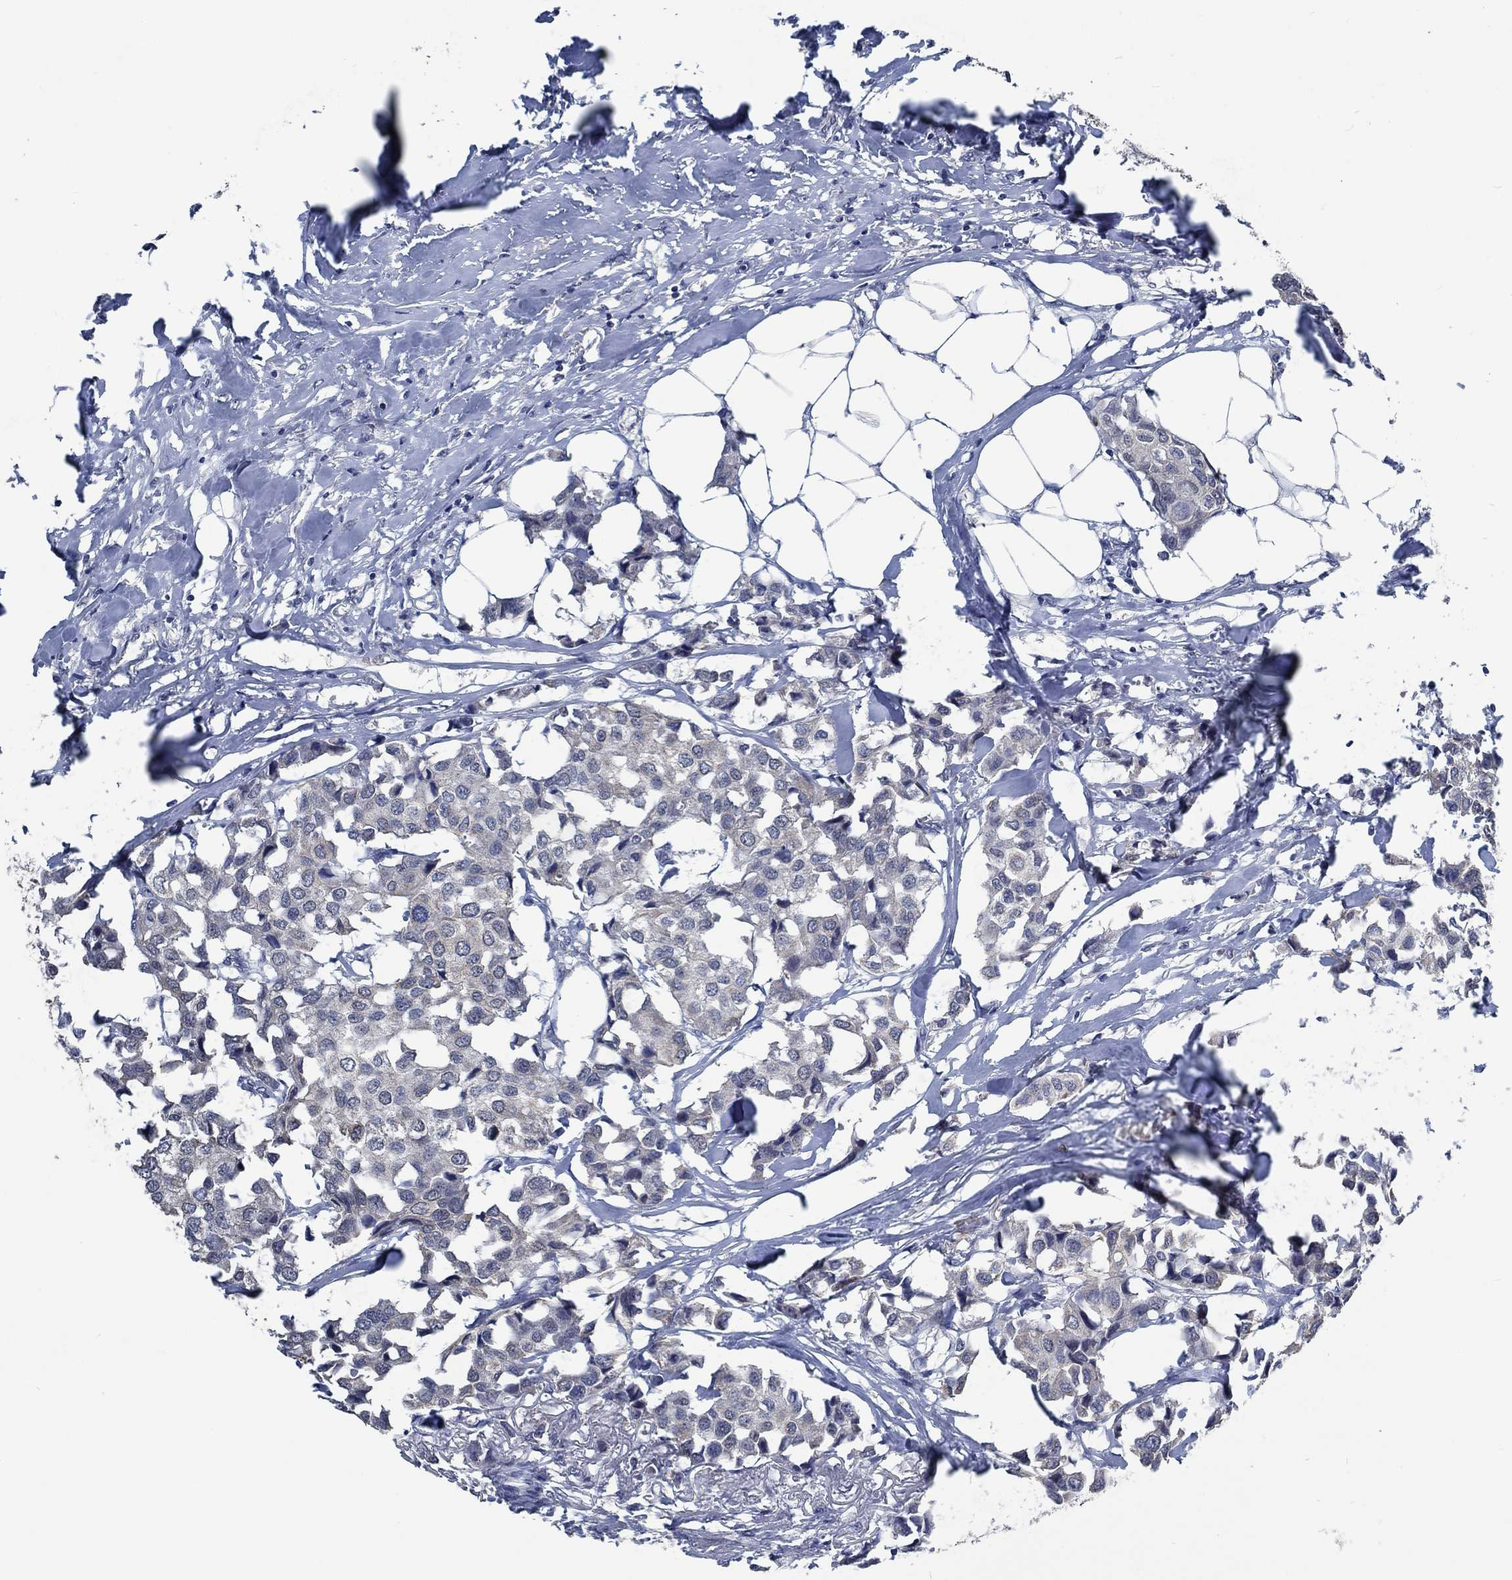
{"staining": {"intensity": "weak", "quantity": "<25%", "location": "cytoplasmic/membranous"}, "tissue": "breast cancer", "cell_type": "Tumor cells", "image_type": "cancer", "snomed": [{"axis": "morphology", "description": "Duct carcinoma"}, {"axis": "topography", "description": "Breast"}], "caption": "A micrograph of human breast cancer is negative for staining in tumor cells.", "gene": "OBSCN", "patient": {"sex": "female", "age": 80}}